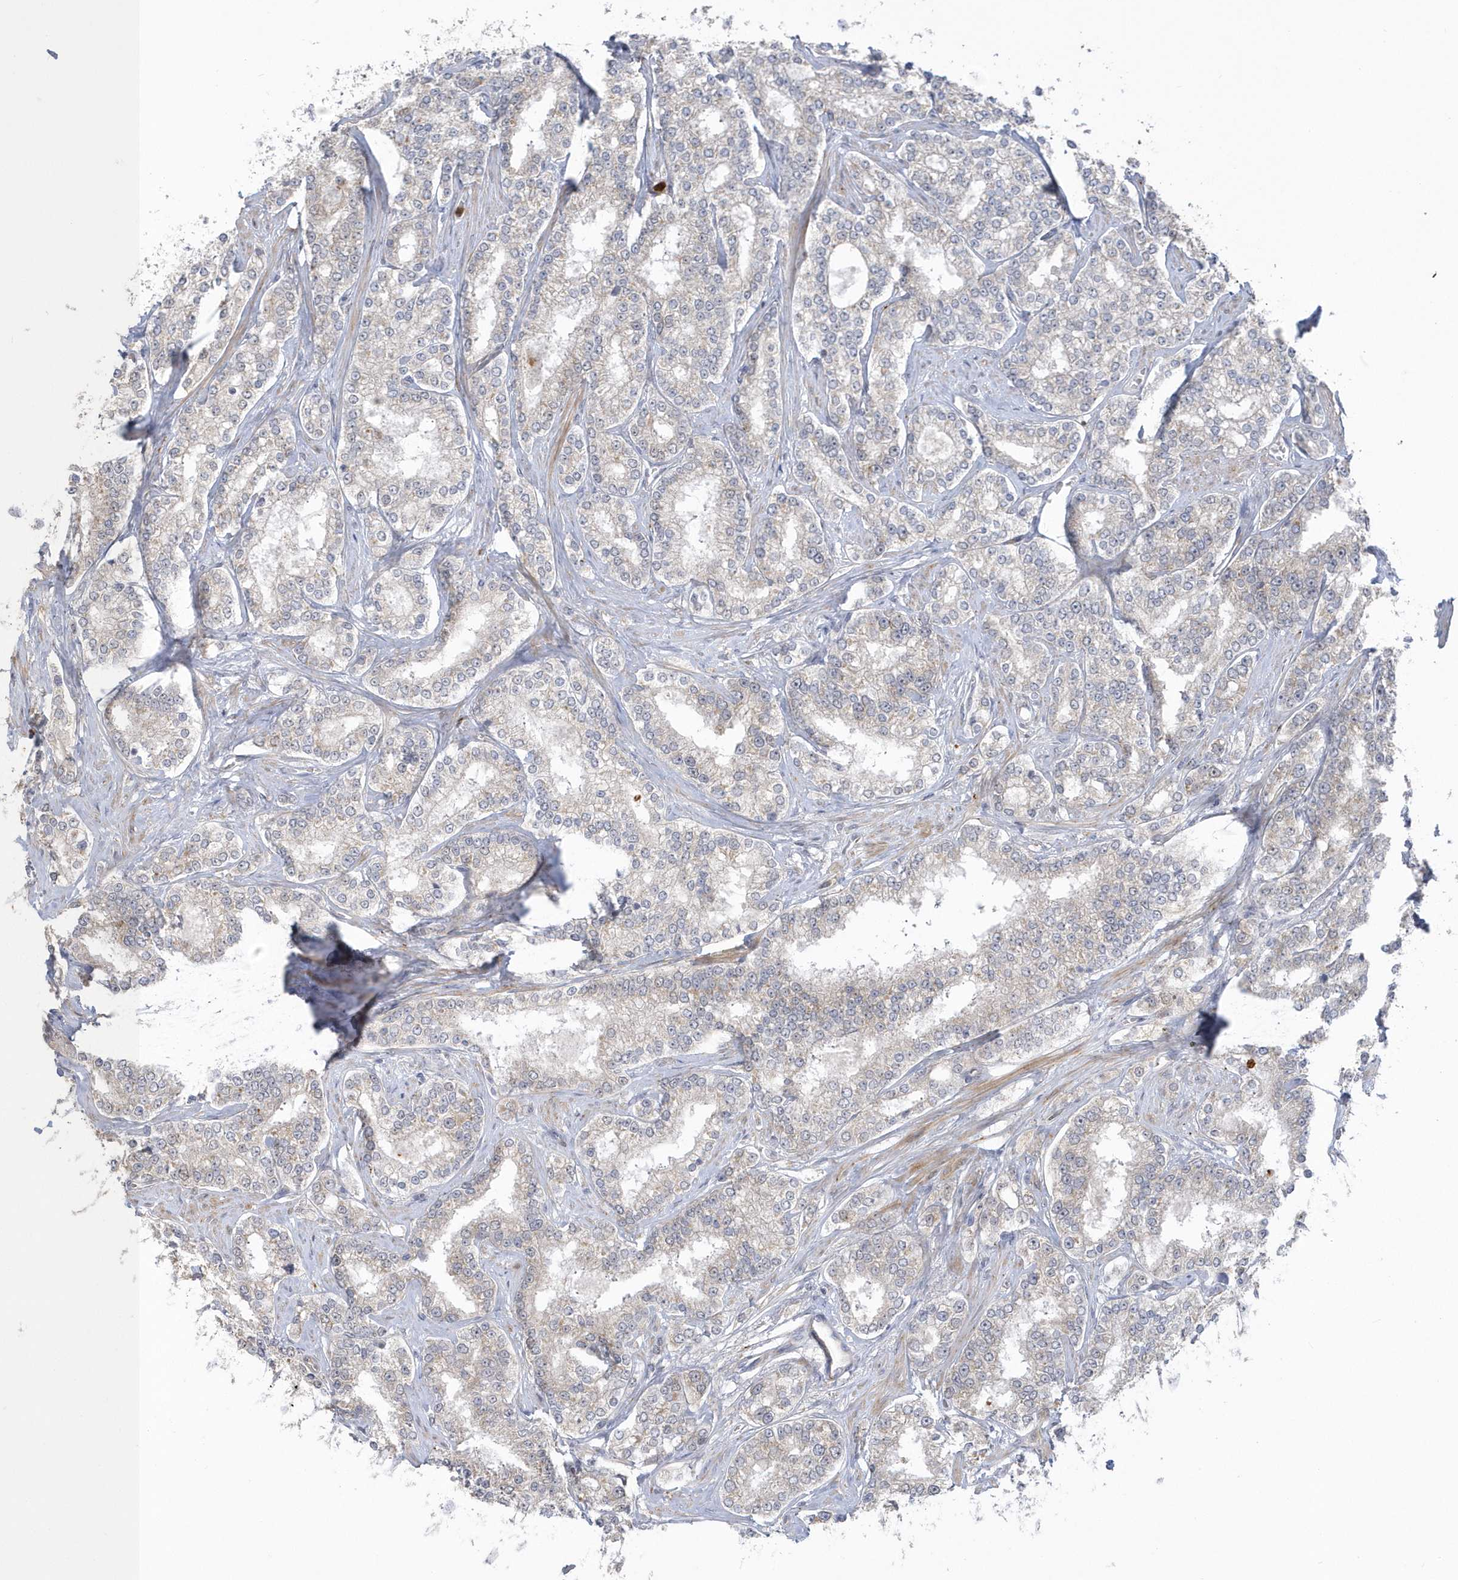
{"staining": {"intensity": "weak", "quantity": "<25%", "location": "cytoplasmic/membranous"}, "tissue": "prostate cancer", "cell_type": "Tumor cells", "image_type": "cancer", "snomed": [{"axis": "morphology", "description": "Normal tissue, NOS"}, {"axis": "morphology", "description": "Adenocarcinoma, High grade"}, {"axis": "topography", "description": "Prostate"}], "caption": "Histopathology image shows no significant protein expression in tumor cells of prostate cancer (adenocarcinoma (high-grade)).", "gene": "NAF1", "patient": {"sex": "male", "age": 83}}